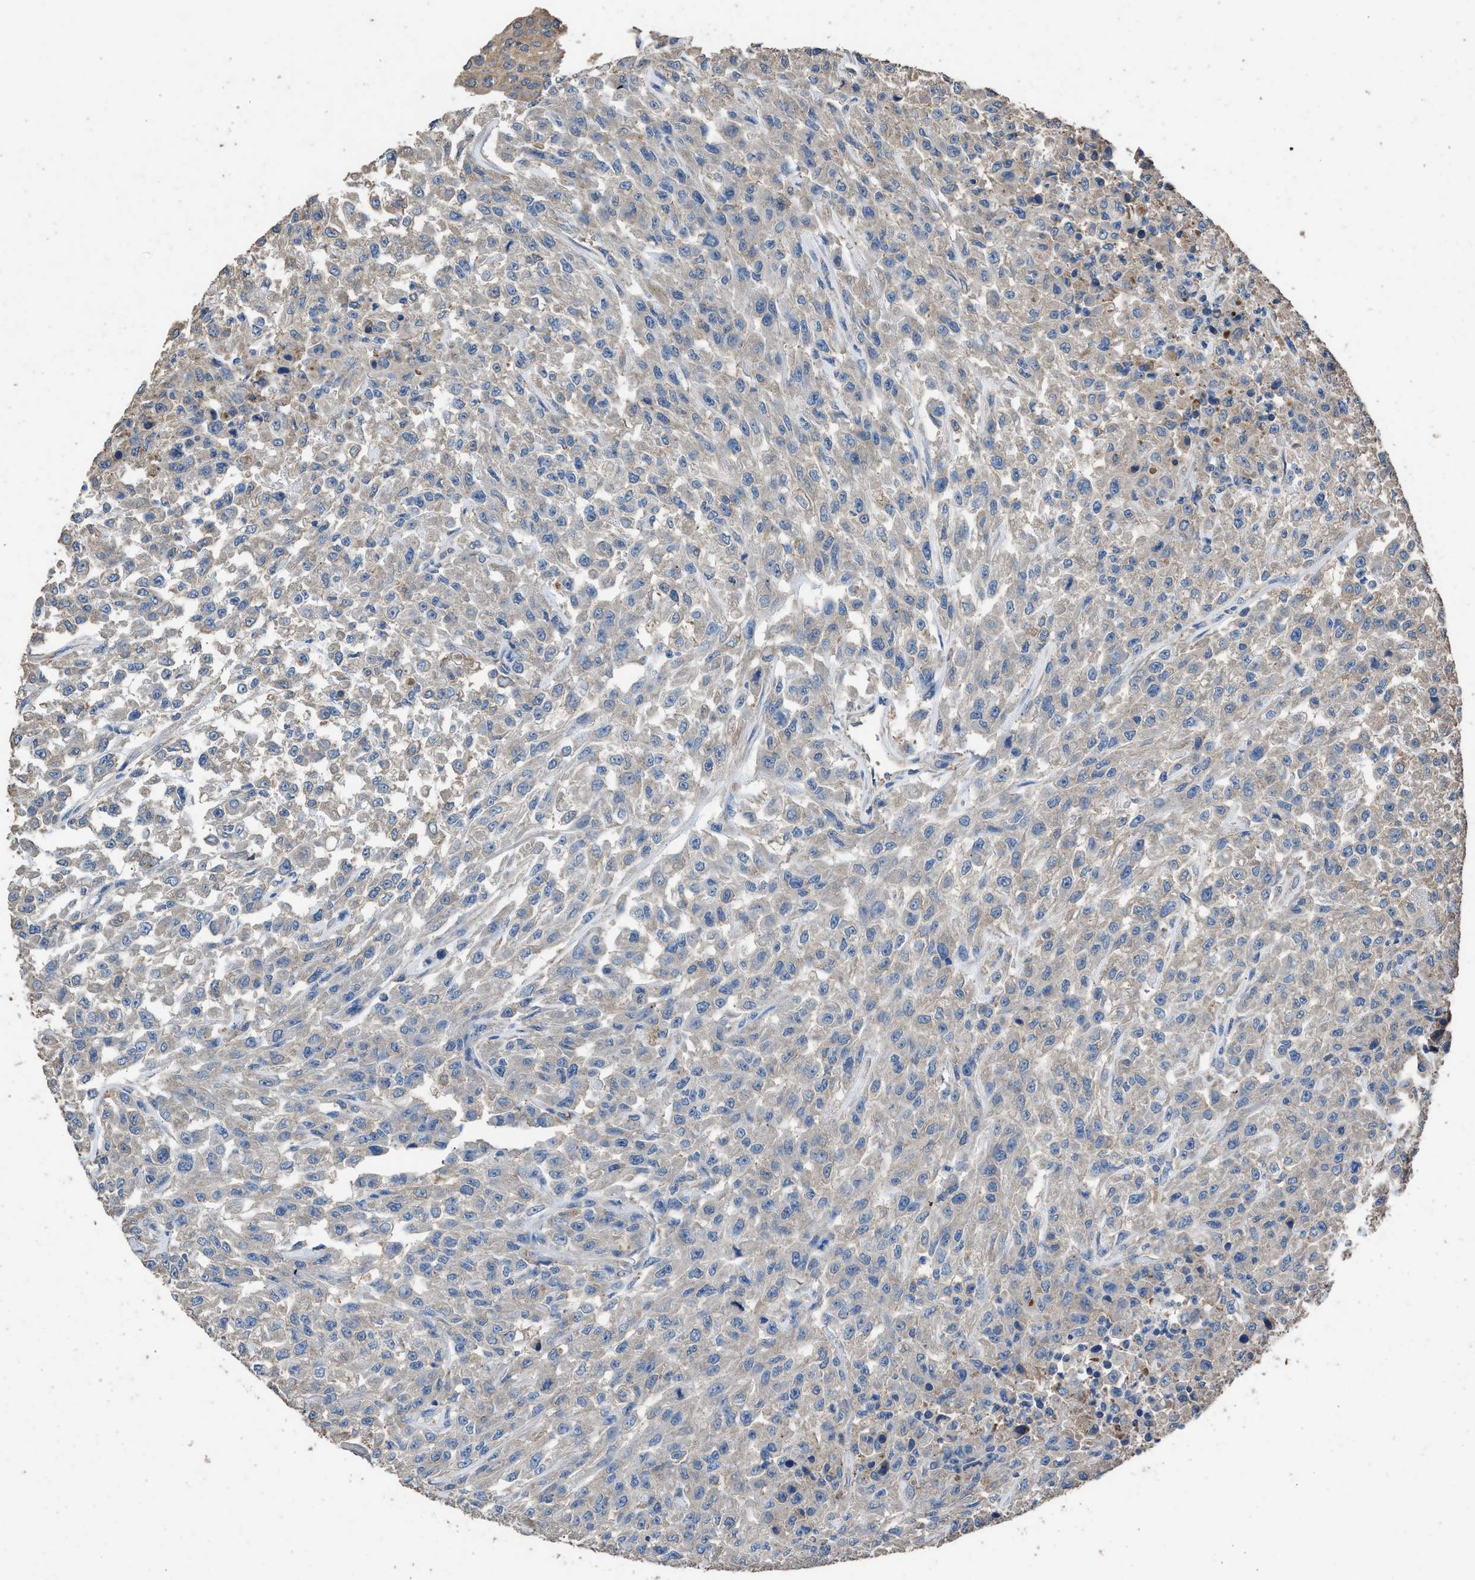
{"staining": {"intensity": "weak", "quantity": "<25%", "location": "cytoplasmic/membranous"}, "tissue": "urothelial cancer", "cell_type": "Tumor cells", "image_type": "cancer", "snomed": [{"axis": "morphology", "description": "Urothelial carcinoma, High grade"}, {"axis": "topography", "description": "Urinary bladder"}], "caption": "Tumor cells show no significant expression in urothelial cancer.", "gene": "ITSN1", "patient": {"sex": "male", "age": 46}}